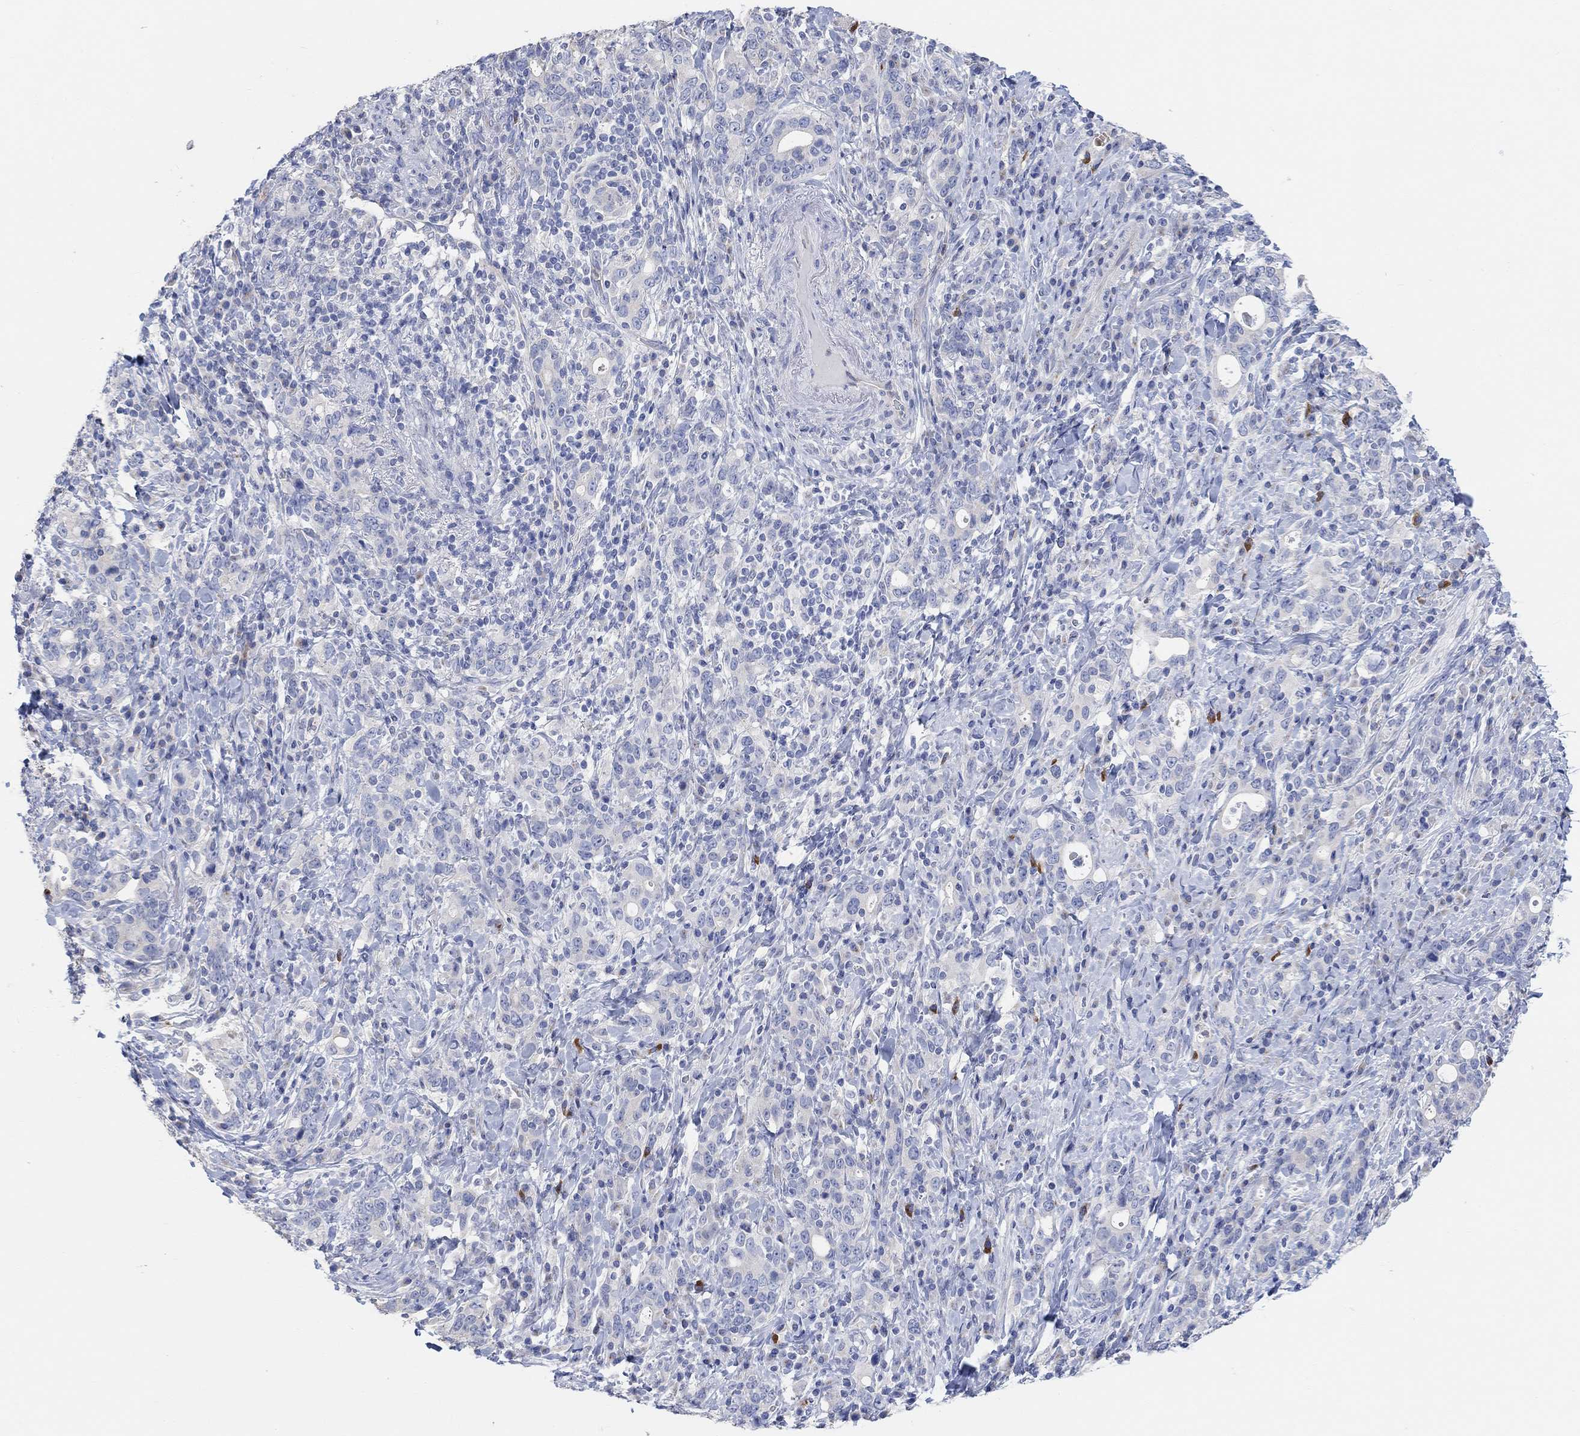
{"staining": {"intensity": "negative", "quantity": "none", "location": "none"}, "tissue": "stomach cancer", "cell_type": "Tumor cells", "image_type": "cancer", "snomed": [{"axis": "morphology", "description": "Adenocarcinoma, NOS"}, {"axis": "topography", "description": "Stomach"}], "caption": "A histopathology image of adenocarcinoma (stomach) stained for a protein displays no brown staining in tumor cells. (DAB IHC with hematoxylin counter stain).", "gene": "NLRP14", "patient": {"sex": "male", "age": 79}}